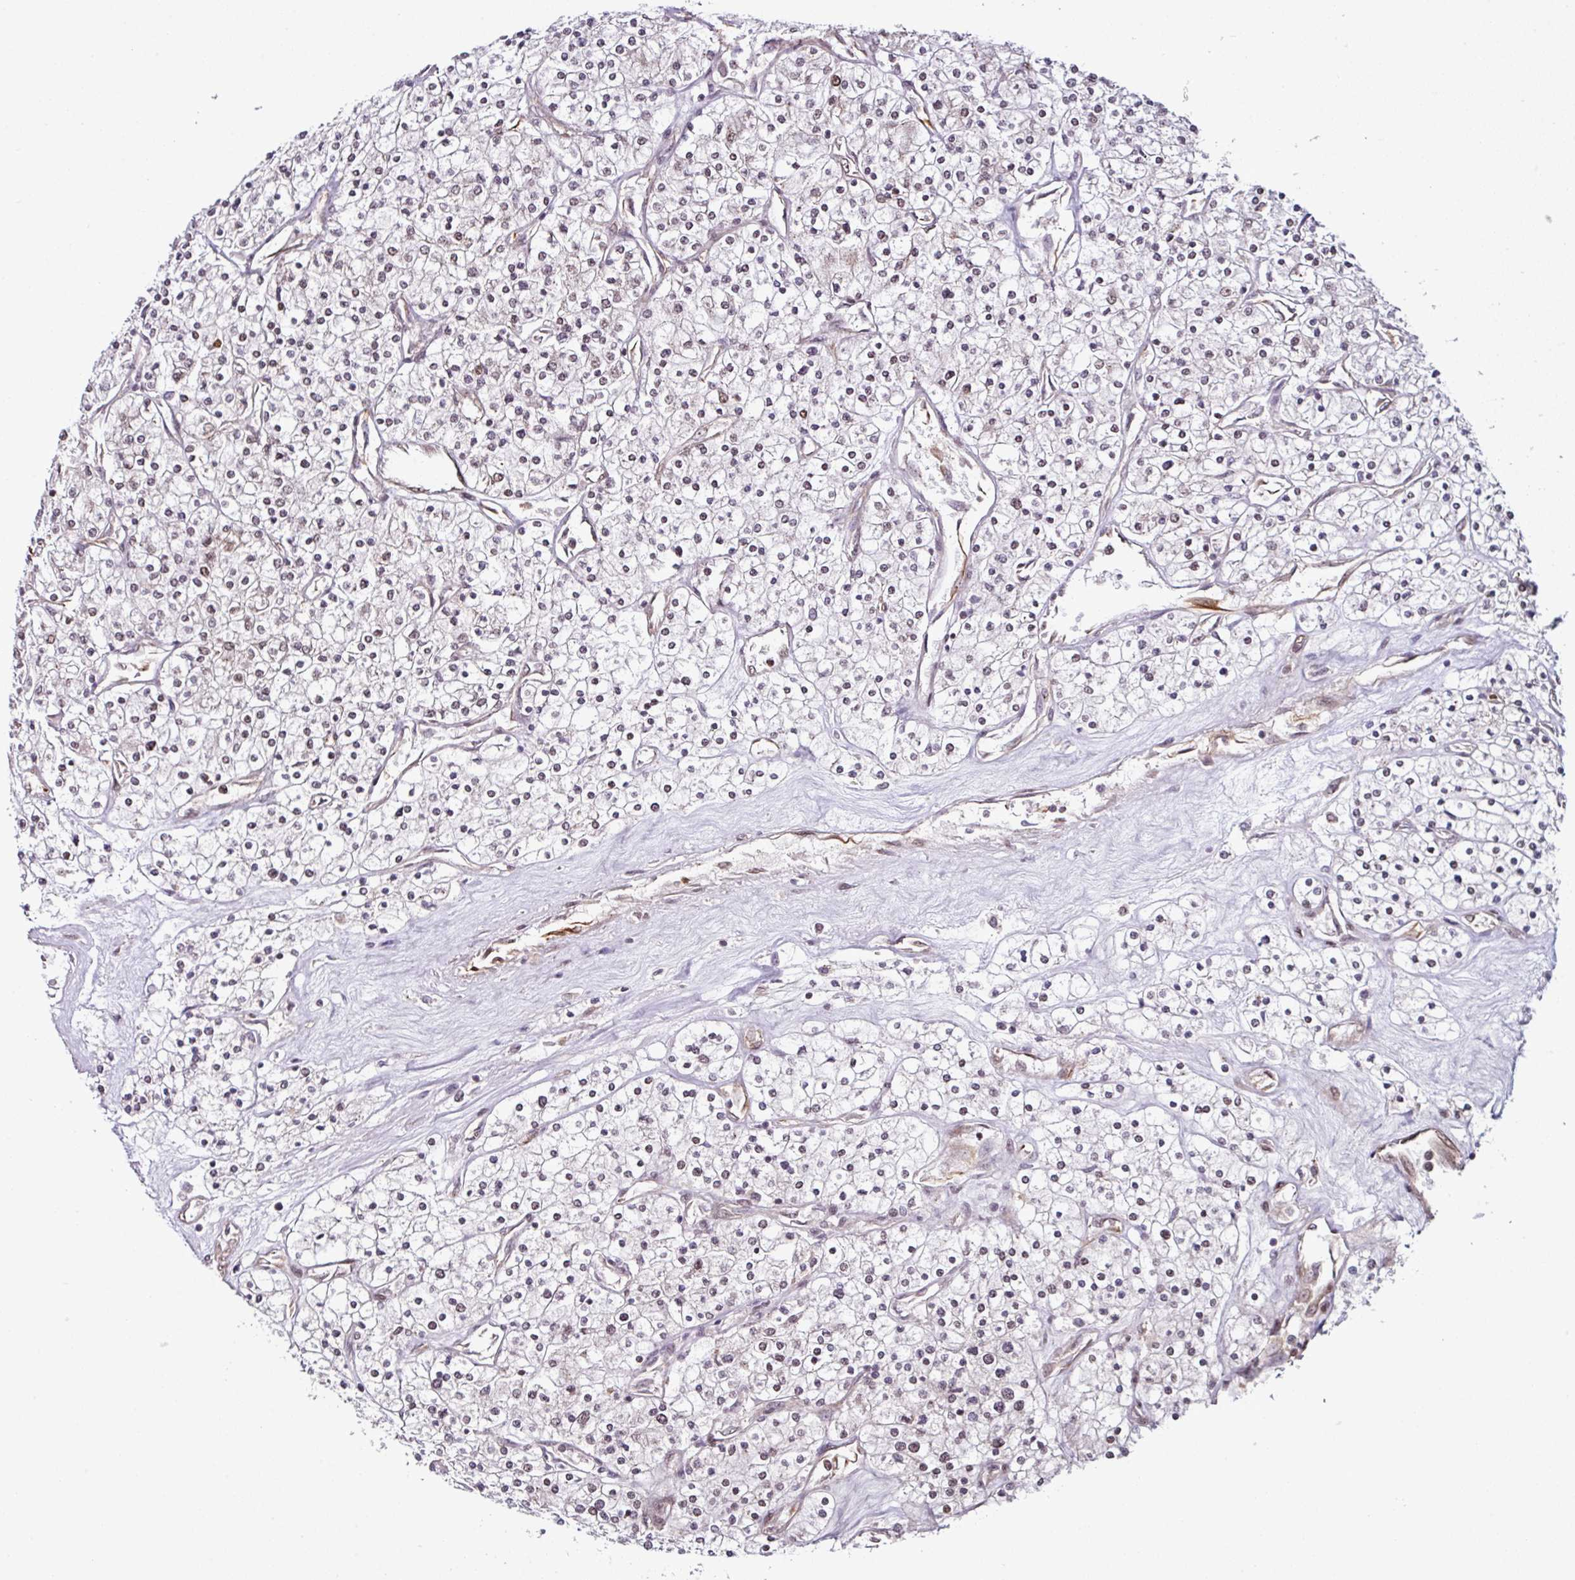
{"staining": {"intensity": "weak", "quantity": "<25%", "location": "nuclear"}, "tissue": "renal cancer", "cell_type": "Tumor cells", "image_type": "cancer", "snomed": [{"axis": "morphology", "description": "Adenocarcinoma, NOS"}, {"axis": "topography", "description": "Kidney"}], "caption": "Renal cancer was stained to show a protein in brown. There is no significant positivity in tumor cells.", "gene": "MORF4L2", "patient": {"sex": "male", "age": 80}}